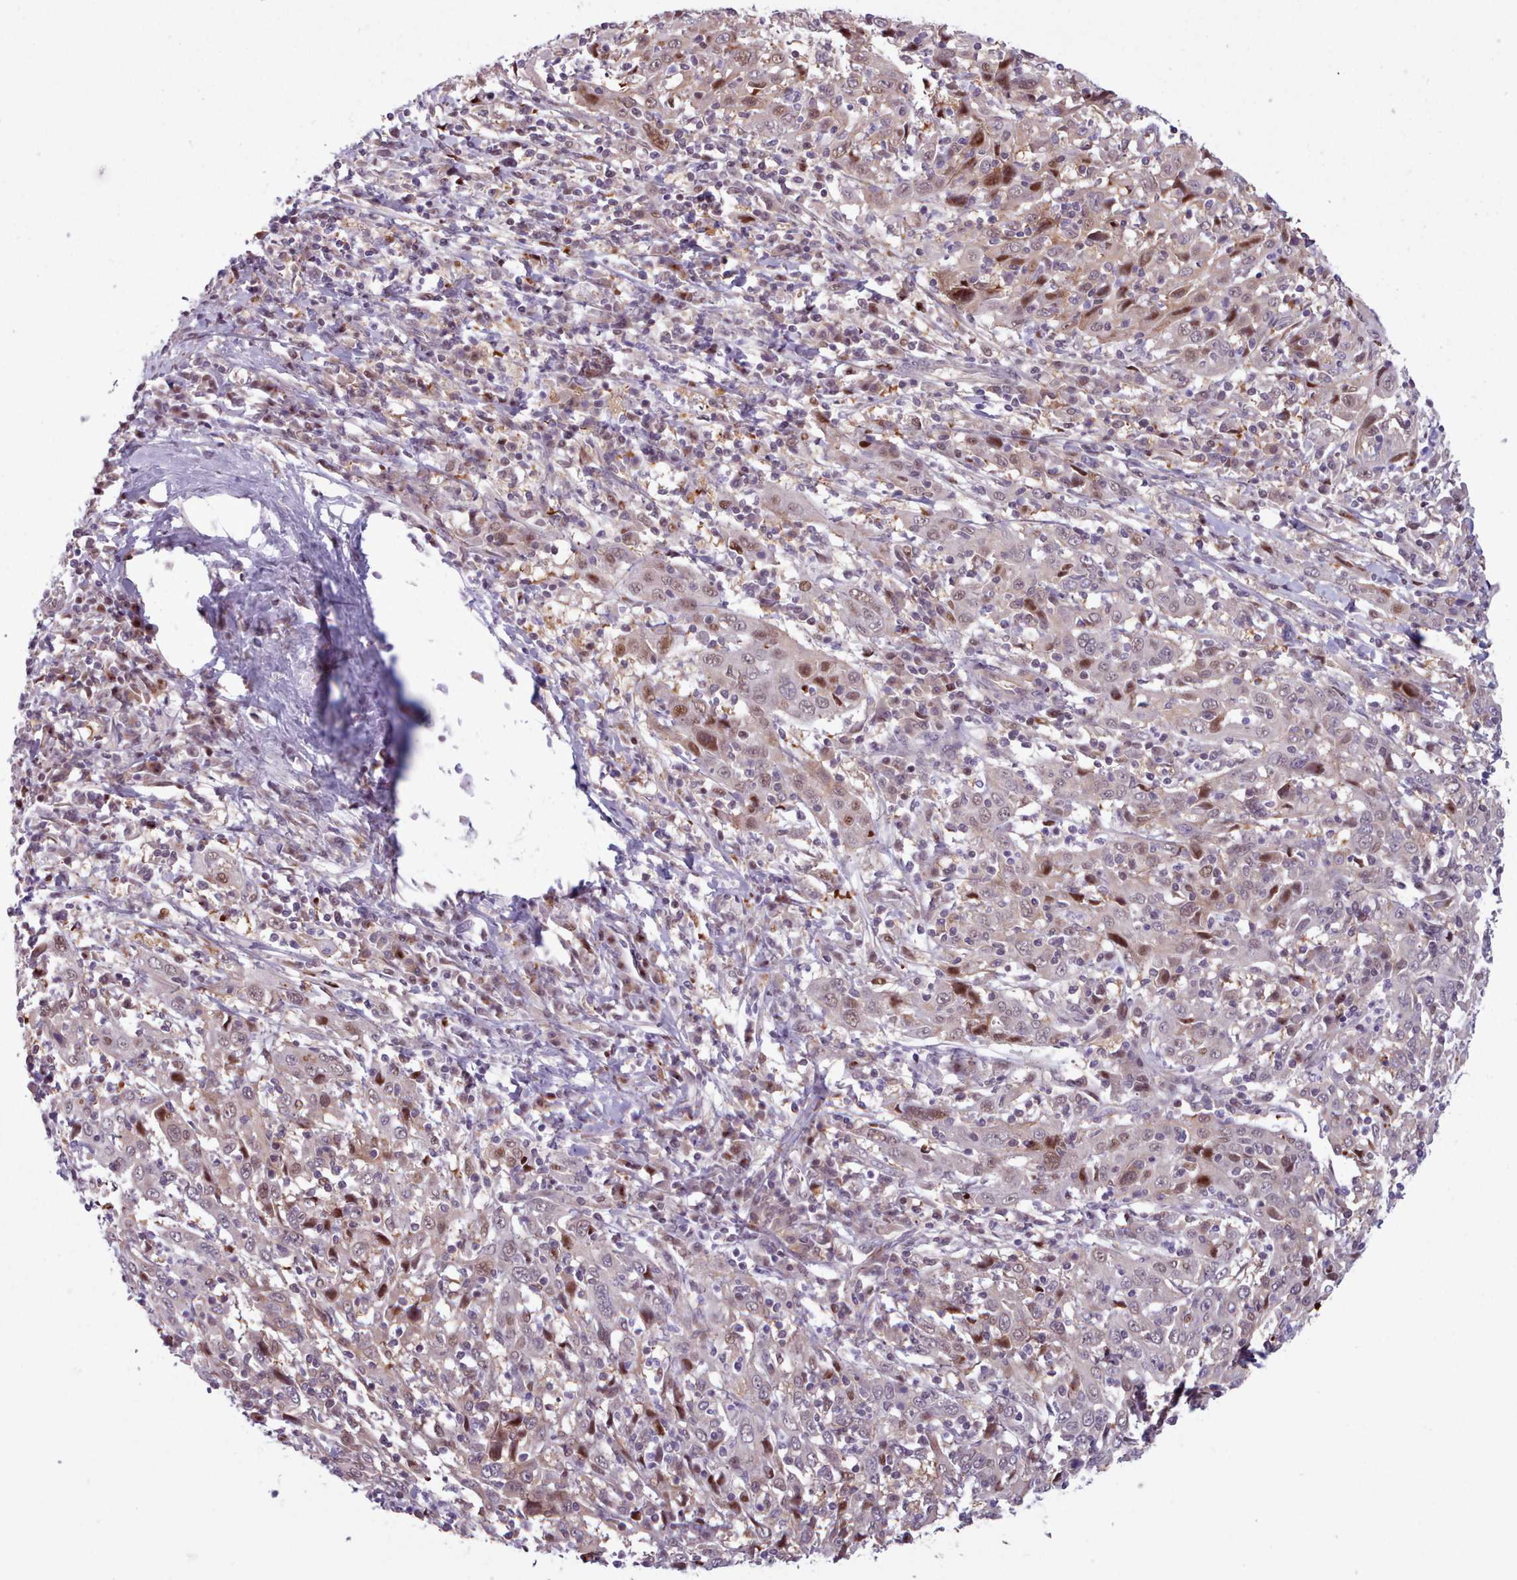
{"staining": {"intensity": "moderate", "quantity": "<25%", "location": "nuclear"}, "tissue": "cervical cancer", "cell_type": "Tumor cells", "image_type": "cancer", "snomed": [{"axis": "morphology", "description": "Squamous cell carcinoma, NOS"}, {"axis": "topography", "description": "Cervix"}], "caption": "Immunohistochemistry (DAB) staining of cervical squamous cell carcinoma reveals moderate nuclear protein positivity in approximately <25% of tumor cells.", "gene": "KBTBD7", "patient": {"sex": "female", "age": 46}}